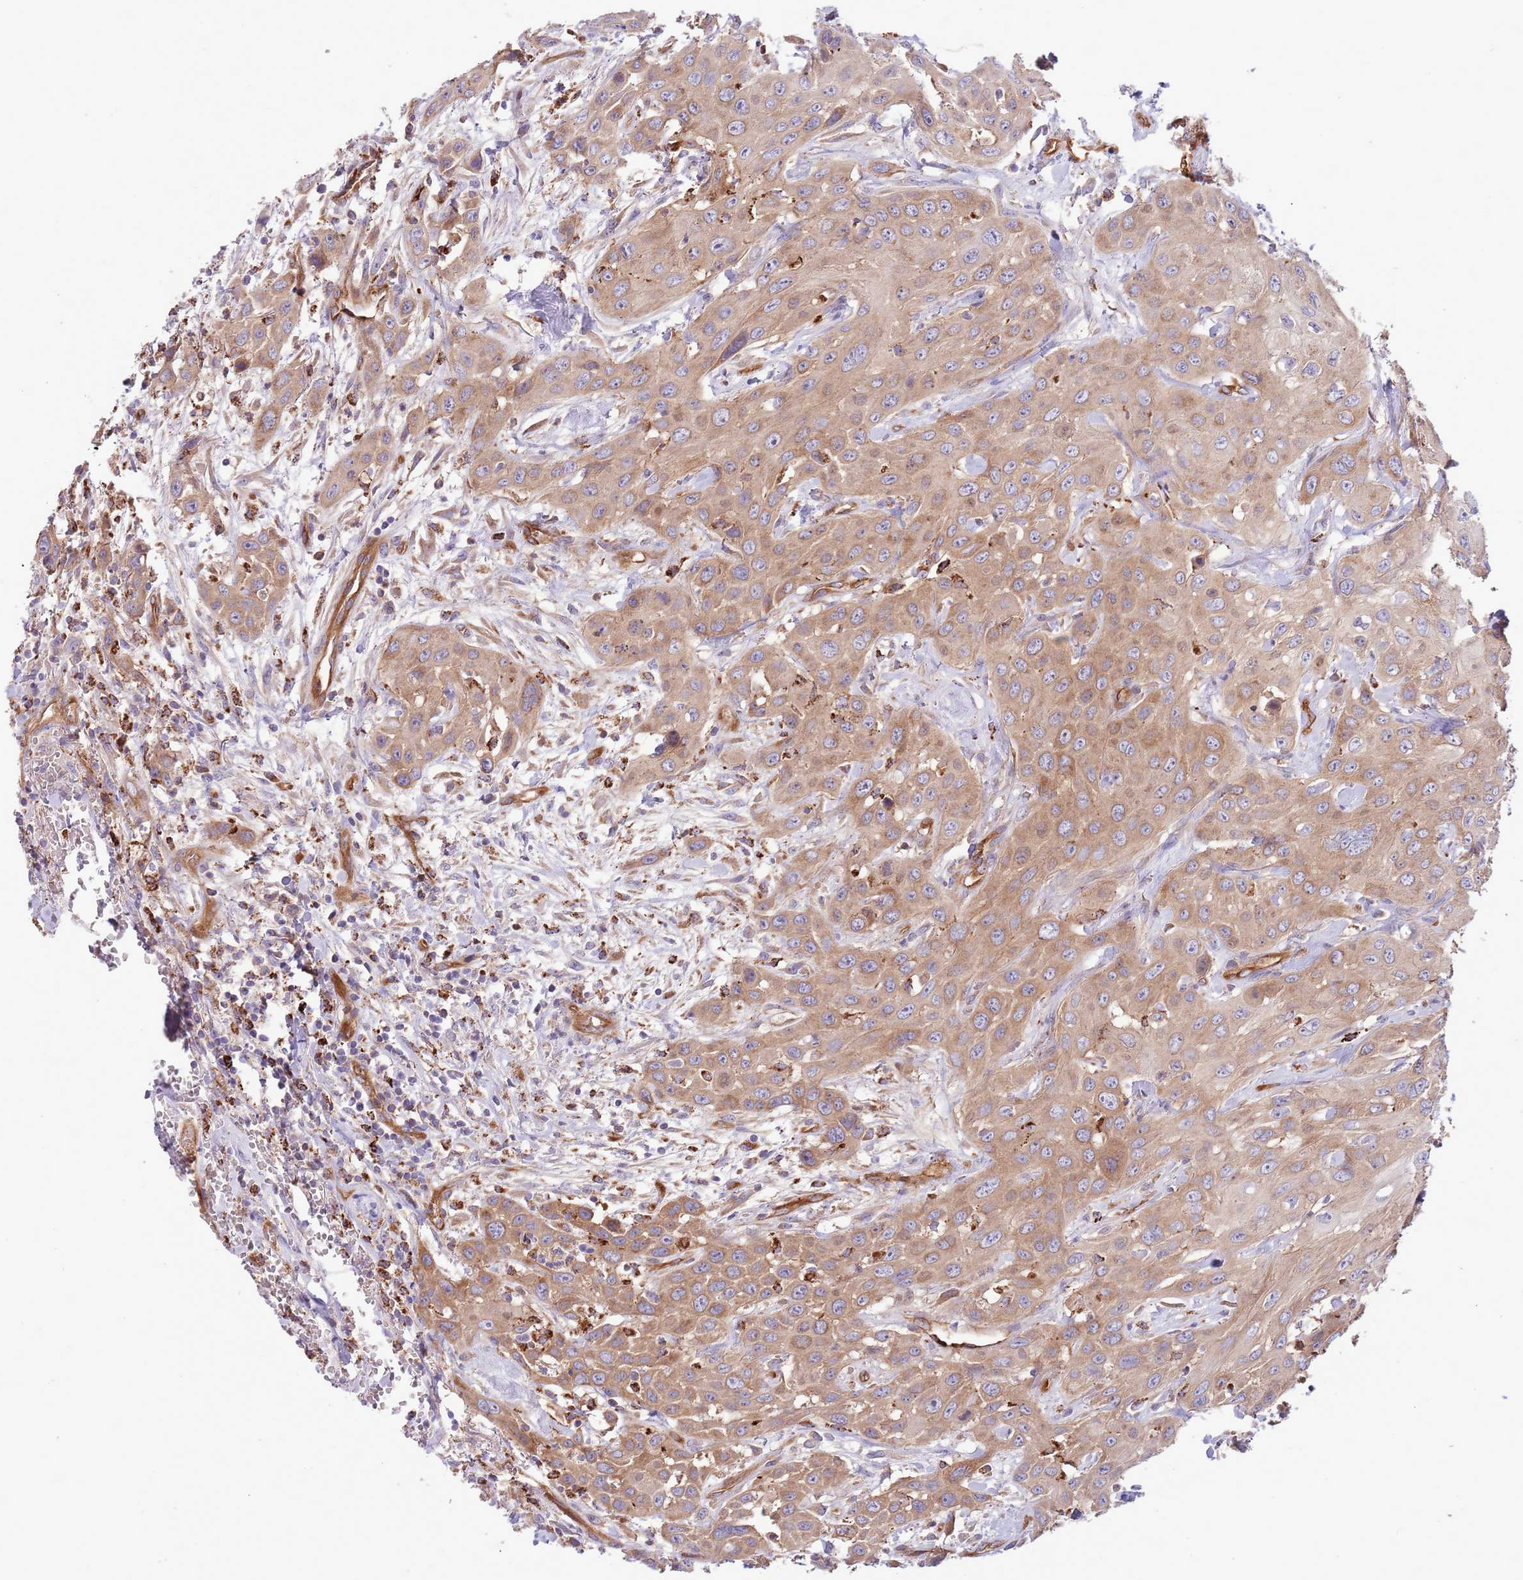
{"staining": {"intensity": "moderate", "quantity": ">75%", "location": "cytoplasmic/membranous"}, "tissue": "head and neck cancer", "cell_type": "Tumor cells", "image_type": "cancer", "snomed": [{"axis": "morphology", "description": "Squamous cell carcinoma, NOS"}, {"axis": "topography", "description": "Head-Neck"}], "caption": "Immunohistochemical staining of head and neck cancer (squamous cell carcinoma) shows medium levels of moderate cytoplasmic/membranous staining in about >75% of tumor cells.", "gene": "DOCK6", "patient": {"sex": "male", "age": 81}}